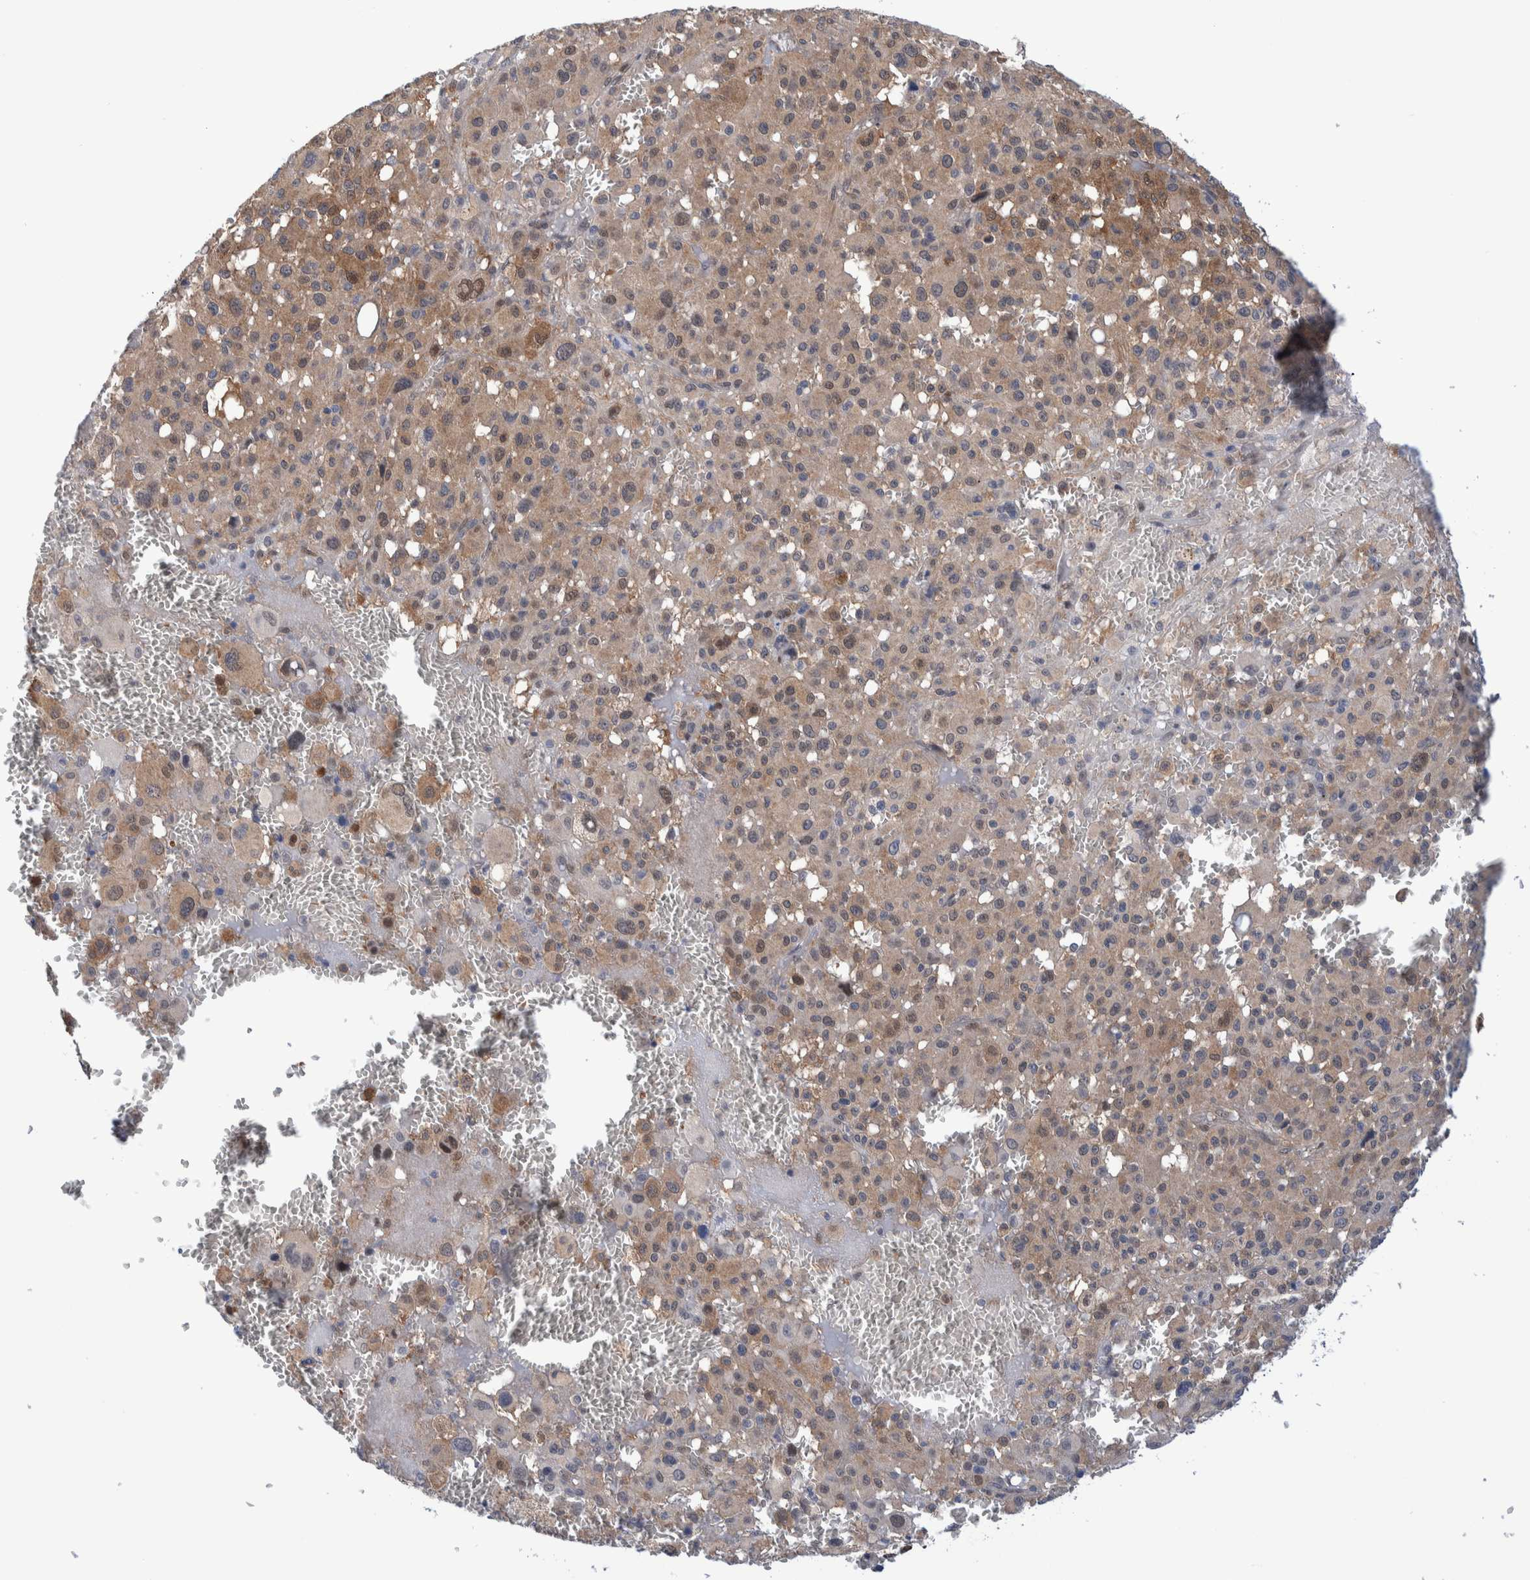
{"staining": {"intensity": "moderate", "quantity": "25%-75%", "location": "cytoplasmic/membranous"}, "tissue": "melanoma", "cell_type": "Tumor cells", "image_type": "cancer", "snomed": [{"axis": "morphology", "description": "Malignant melanoma, Metastatic site"}, {"axis": "topography", "description": "Skin"}], "caption": "Malignant melanoma (metastatic site) was stained to show a protein in brown. There is medium levels of moderate cytoplasmic/membranous positivity in approximately 25%-75% of tumor cells. Using DAB (3,3'-diaminobenzidine) (brown) and hematoxylin (blue) stains, captured at high magnification using brightfield microscopy.", "gene": "PFAS", "patient": {"sex": "female", "age": 74}}